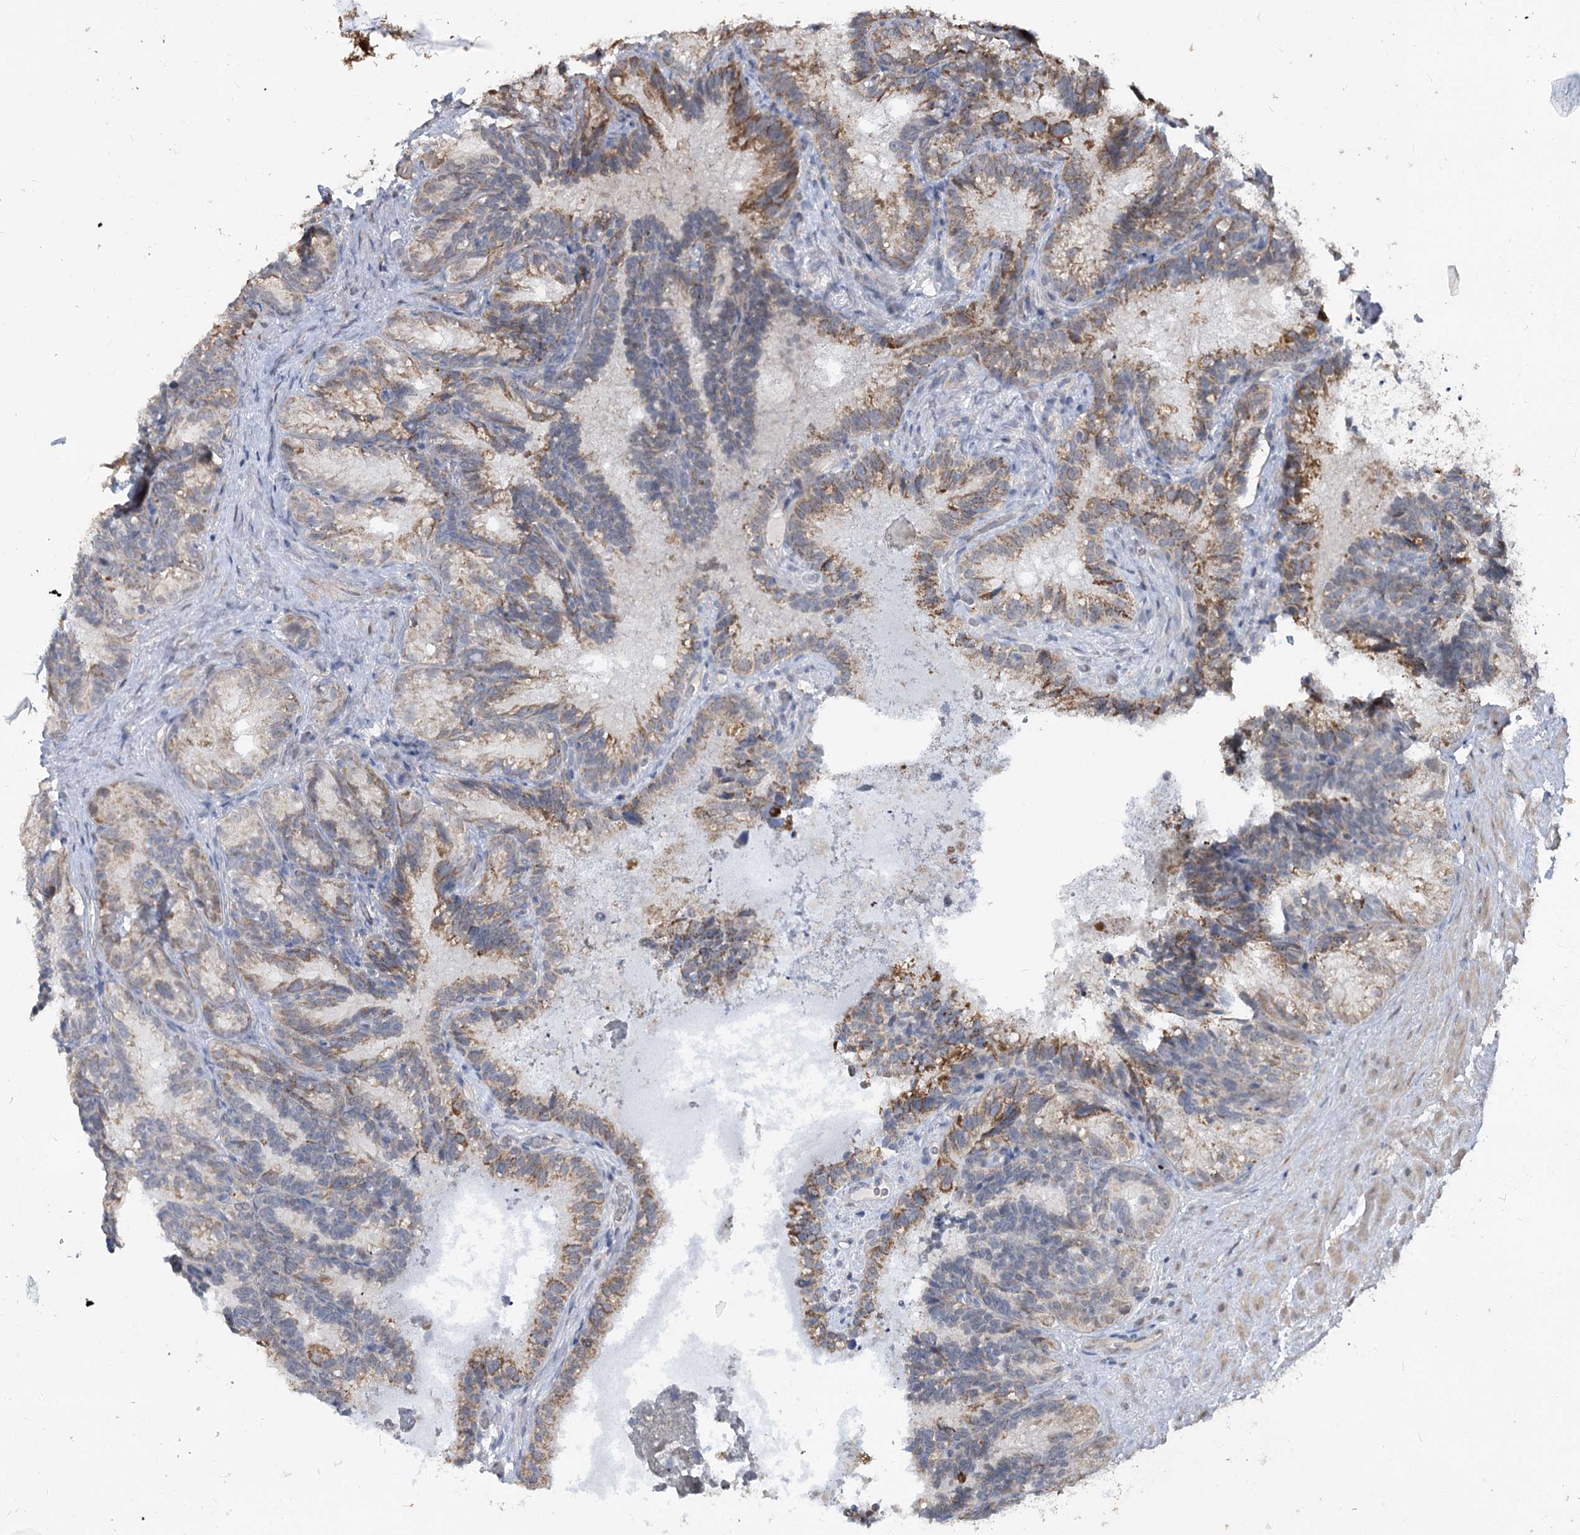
{"staining": {"intensity": "moderate", "quantity": "<25%", "location": "cytoplasmic/membranous"}, "tissue": "seminal vesicle", "cell_type": "Glandular cells", "image_type": "normal", "snomed": [{"axis": "morphology", "description": "Normal tissue, NOS"}, {"axis": "topography", "description": "Seminal veicle"}], "caption": "An image showing moderate cytoplasmic/membranous positivity in approximately <25% of glandular cells in unremarkable seminal vesicle, as visualized by brown immunohistochemical staining.", "gene": "RUFY4", "patient": {"sex": "male", "age": 60}}